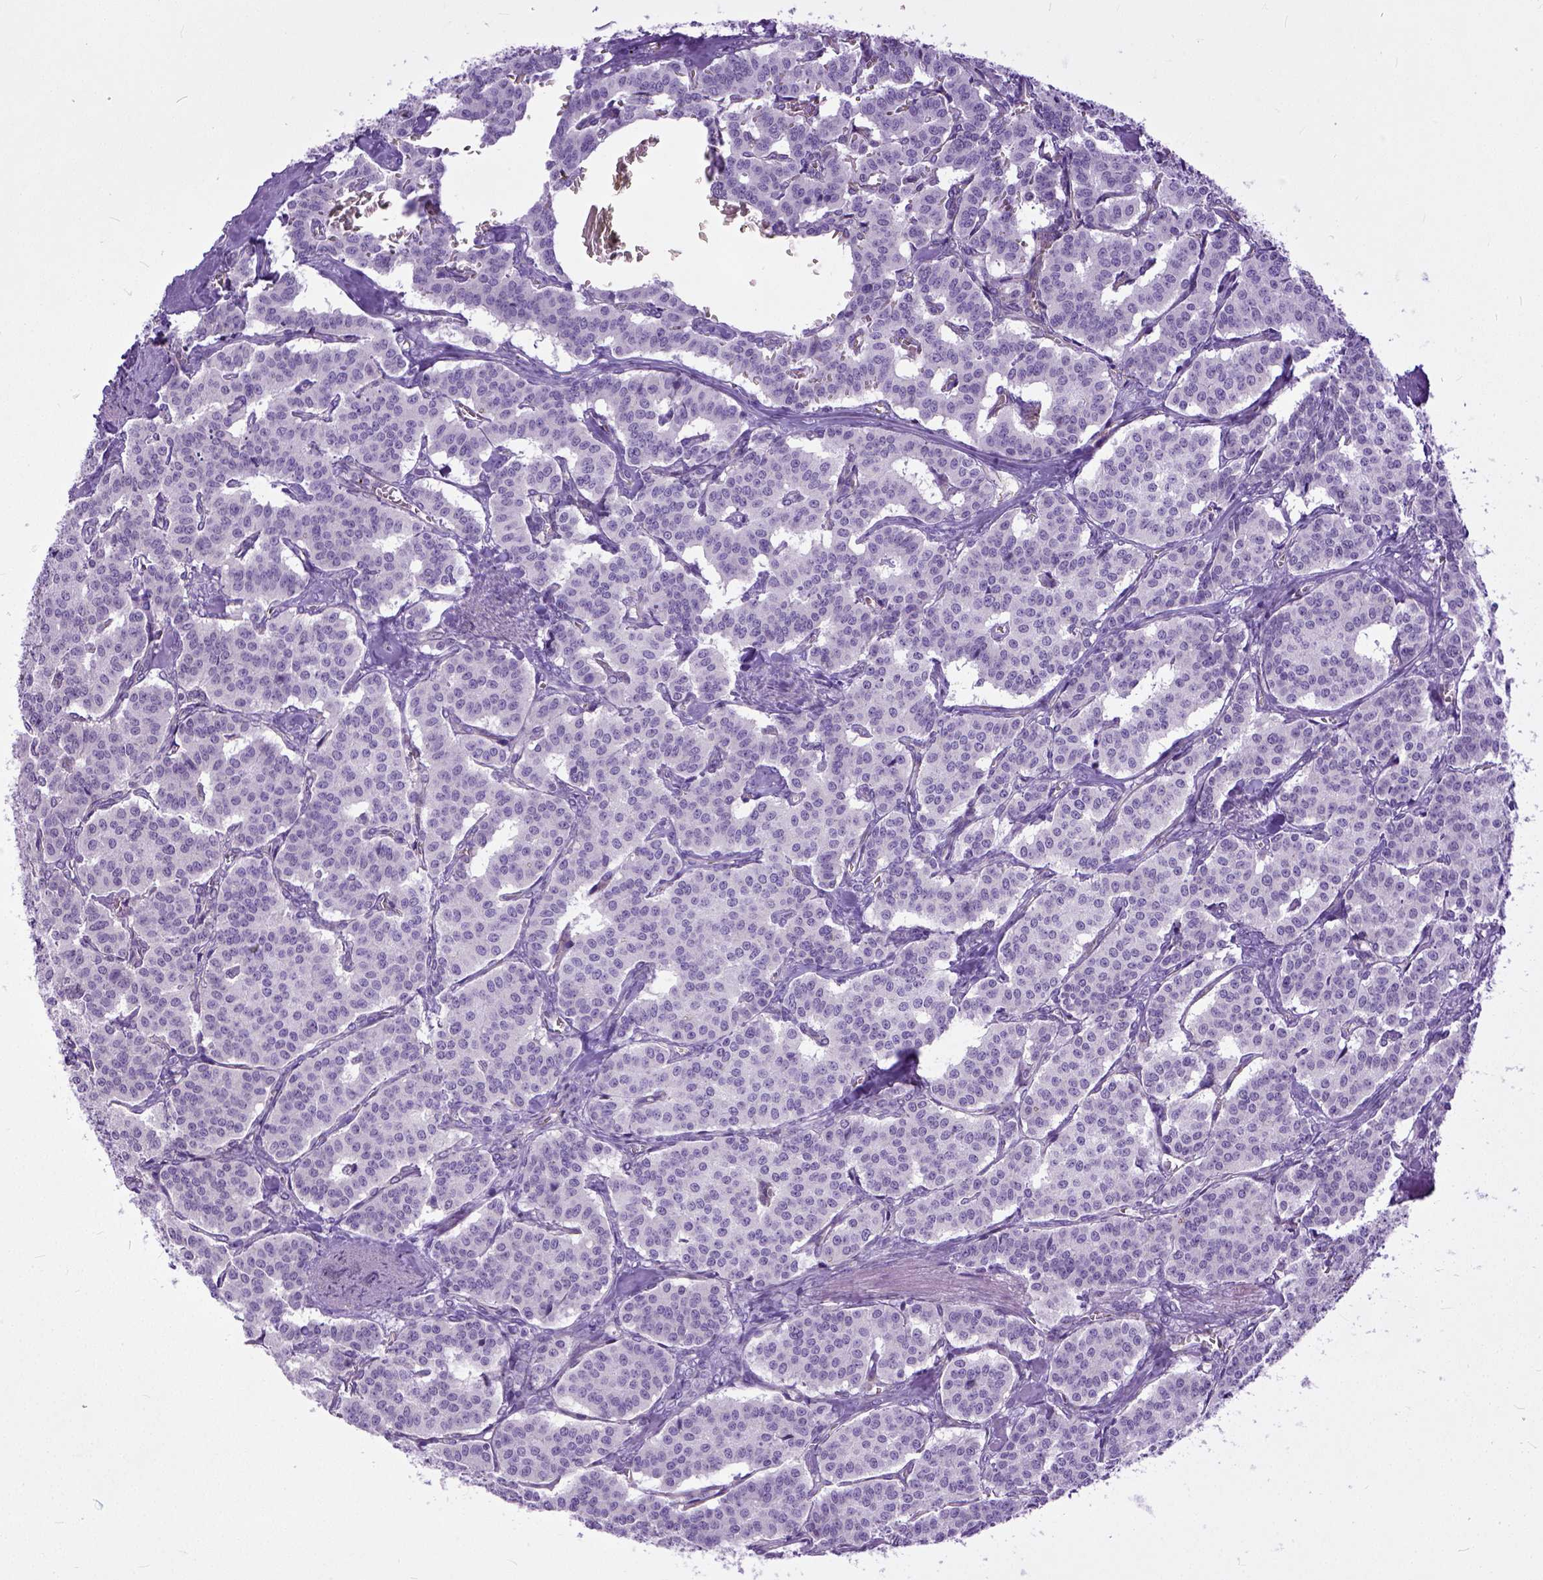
{"staining": {"intensity": "negative", "quantity": "none", "location": "none"}, "tissue": "carcinoid", "cell_type": "Tumor cells", "image_type": "cancer", "snomed": [{"axis": "morphology", "description": "Carcinoid, malignant, NOS"}, {"axis": "topography", "description": "Lung"}], "caption": "High power microscopy photomicrograph of an IHC histopathology image of carcinoid, revealing no significant expression in tumor cells.", "gene": "ADGRF1", "patient": {"sex": "female", "age": 46}}